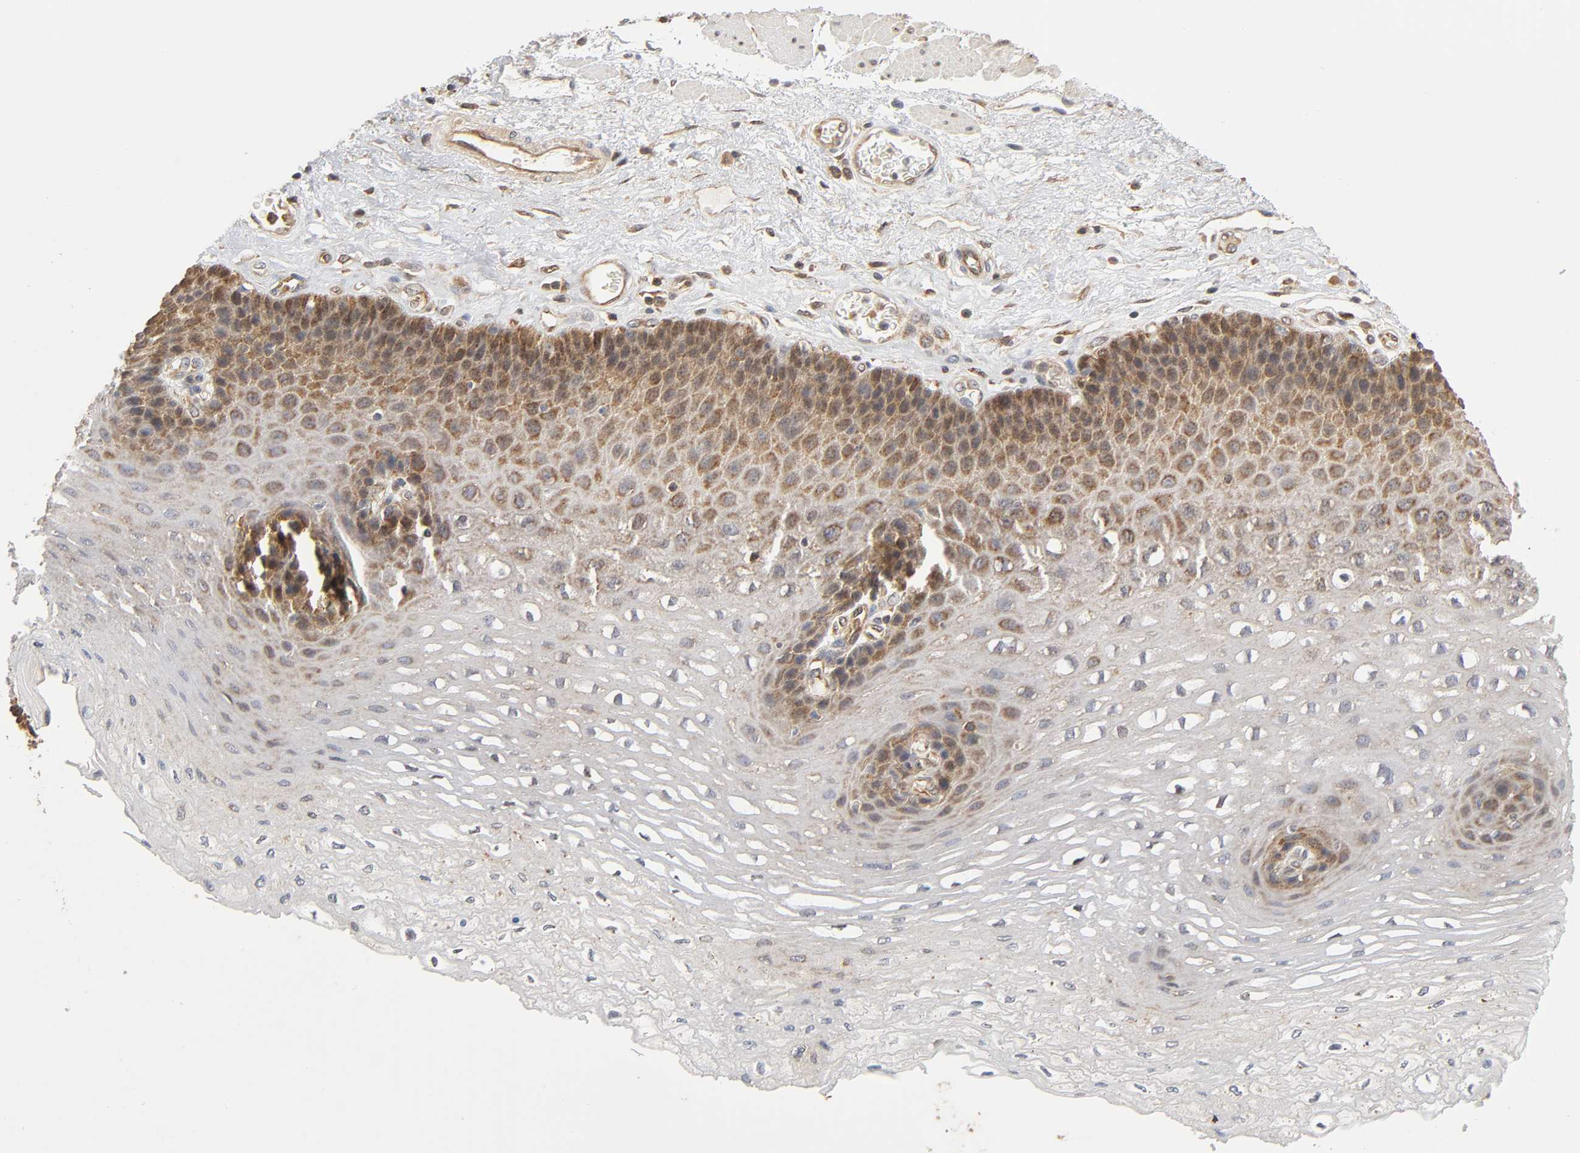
{"staining": {"intensity": "moderate", "quantity": "25%-75%", "location": "cytoplasmic/membranous"}, "tissue": "esophagus", "cell_type": "Squamous epithelial cells", "image_type": "normal", "snomed": [{"axis": "morphology", "description": "Normal tissue, NOS"}, {"axis": "topography", "description": "Esophagus"}], "caption": "IHC of benign esophagus demonstrates medium levels of moderate cytoplasmic/membranous positivity in about 25%-75% of squamous epithelial cells. (IHC, brightfield microscopy, high magnification).", "gene": "PAFAH1B1", "patient": {"sex": "female", "age": 72}}